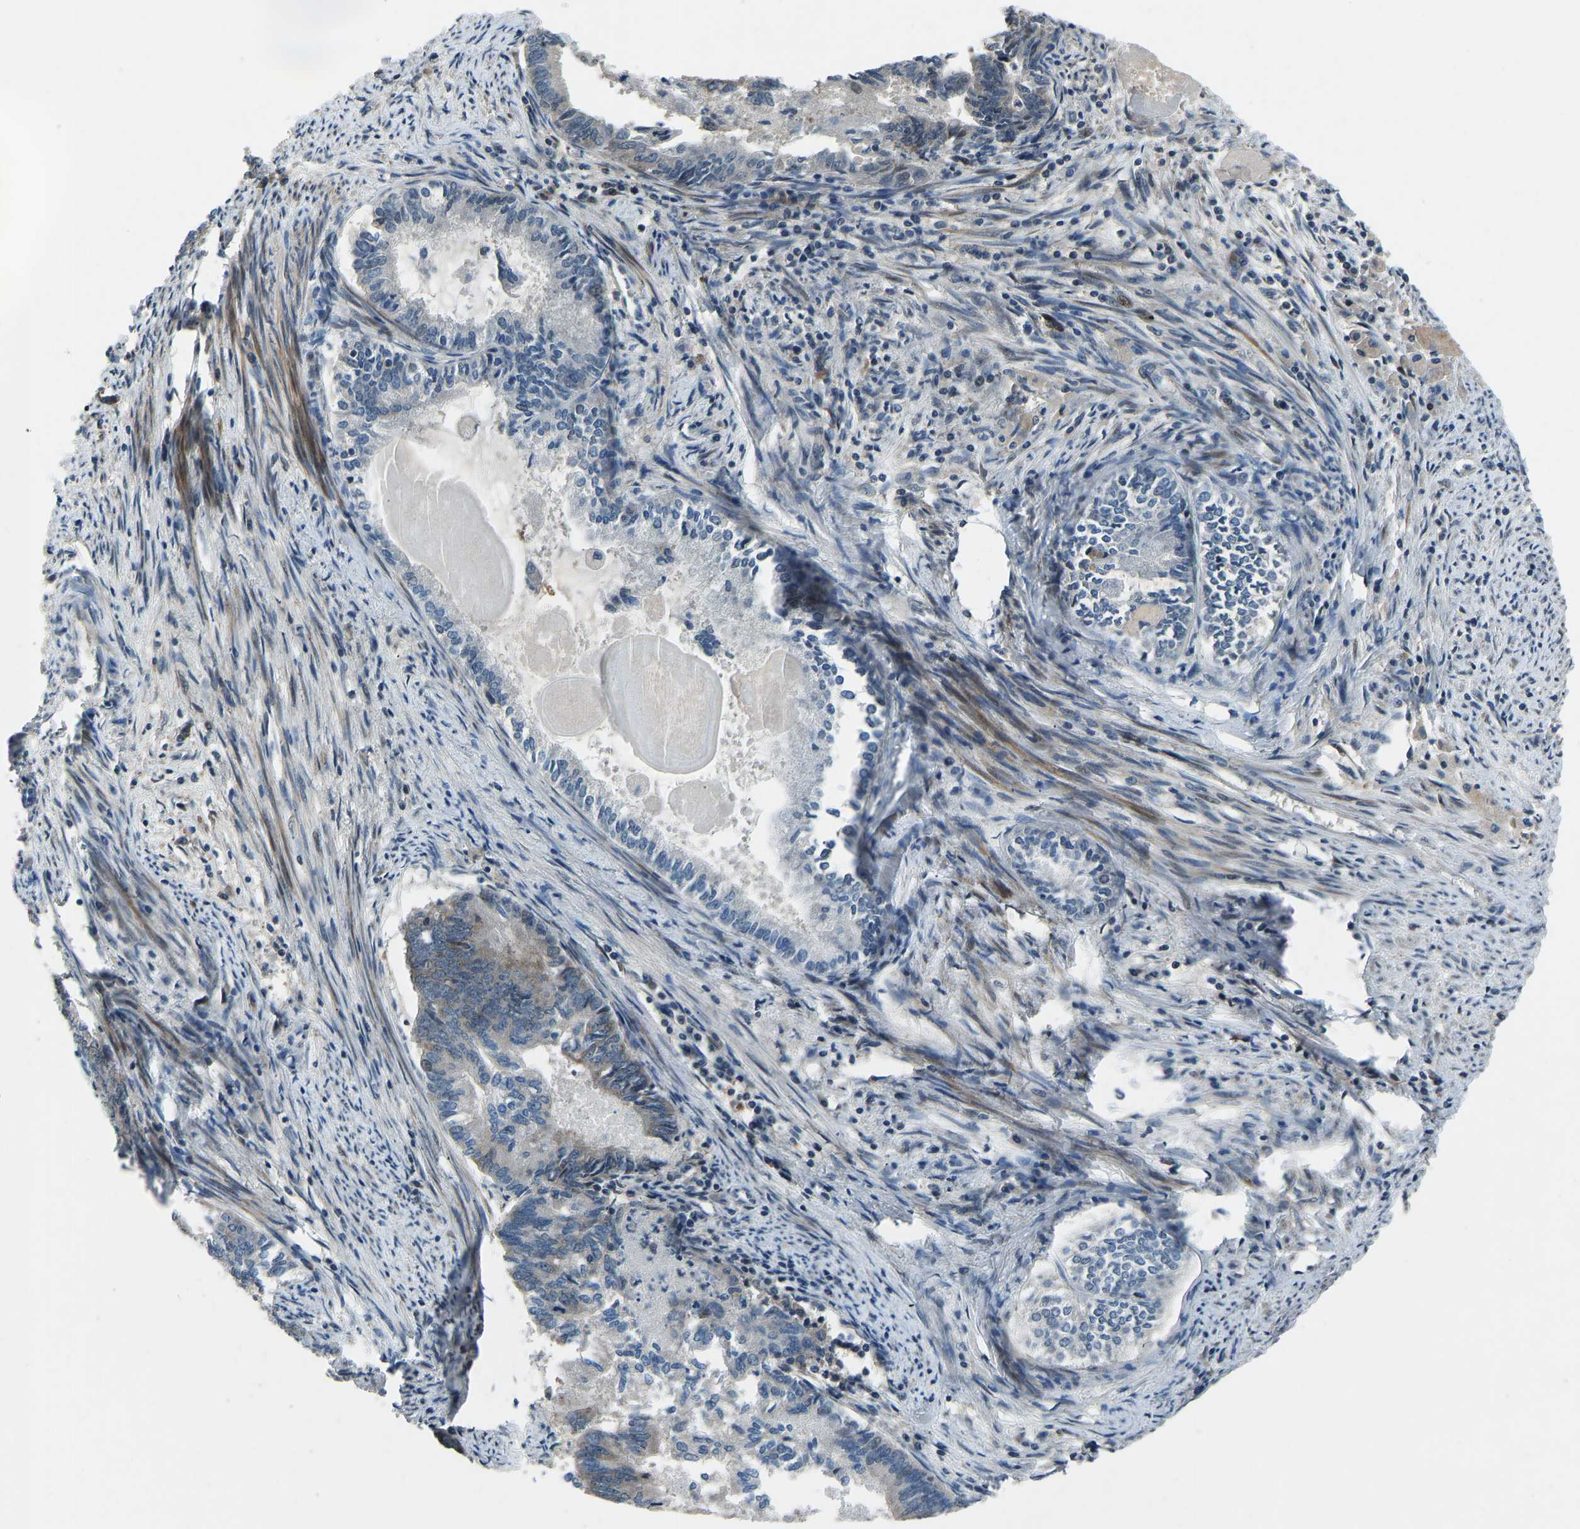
{"staining": {"intensity": "moderate", "quantity": "<25%", "location": "cytoplasmic/membranous"}, "tissue": "endometrial cancer", "cell_type": "Tumor cells", "image_type": "cancer", "snomed": [{"axis": "morphology", "description": "Adenocarcinoma, NOS"}, {"axis": "topography", "description": "Endometrium"}], "caption": "Tumor cells show low levels of moderate cytoplasmic/membranous positivity in about <25% of cells in adenocarcinoma (endometrial). (Brightfield microscopy of DAB IHC at high magnification).", "gene": "RLIM", "patient": {"sex": "female", "age": 86}}